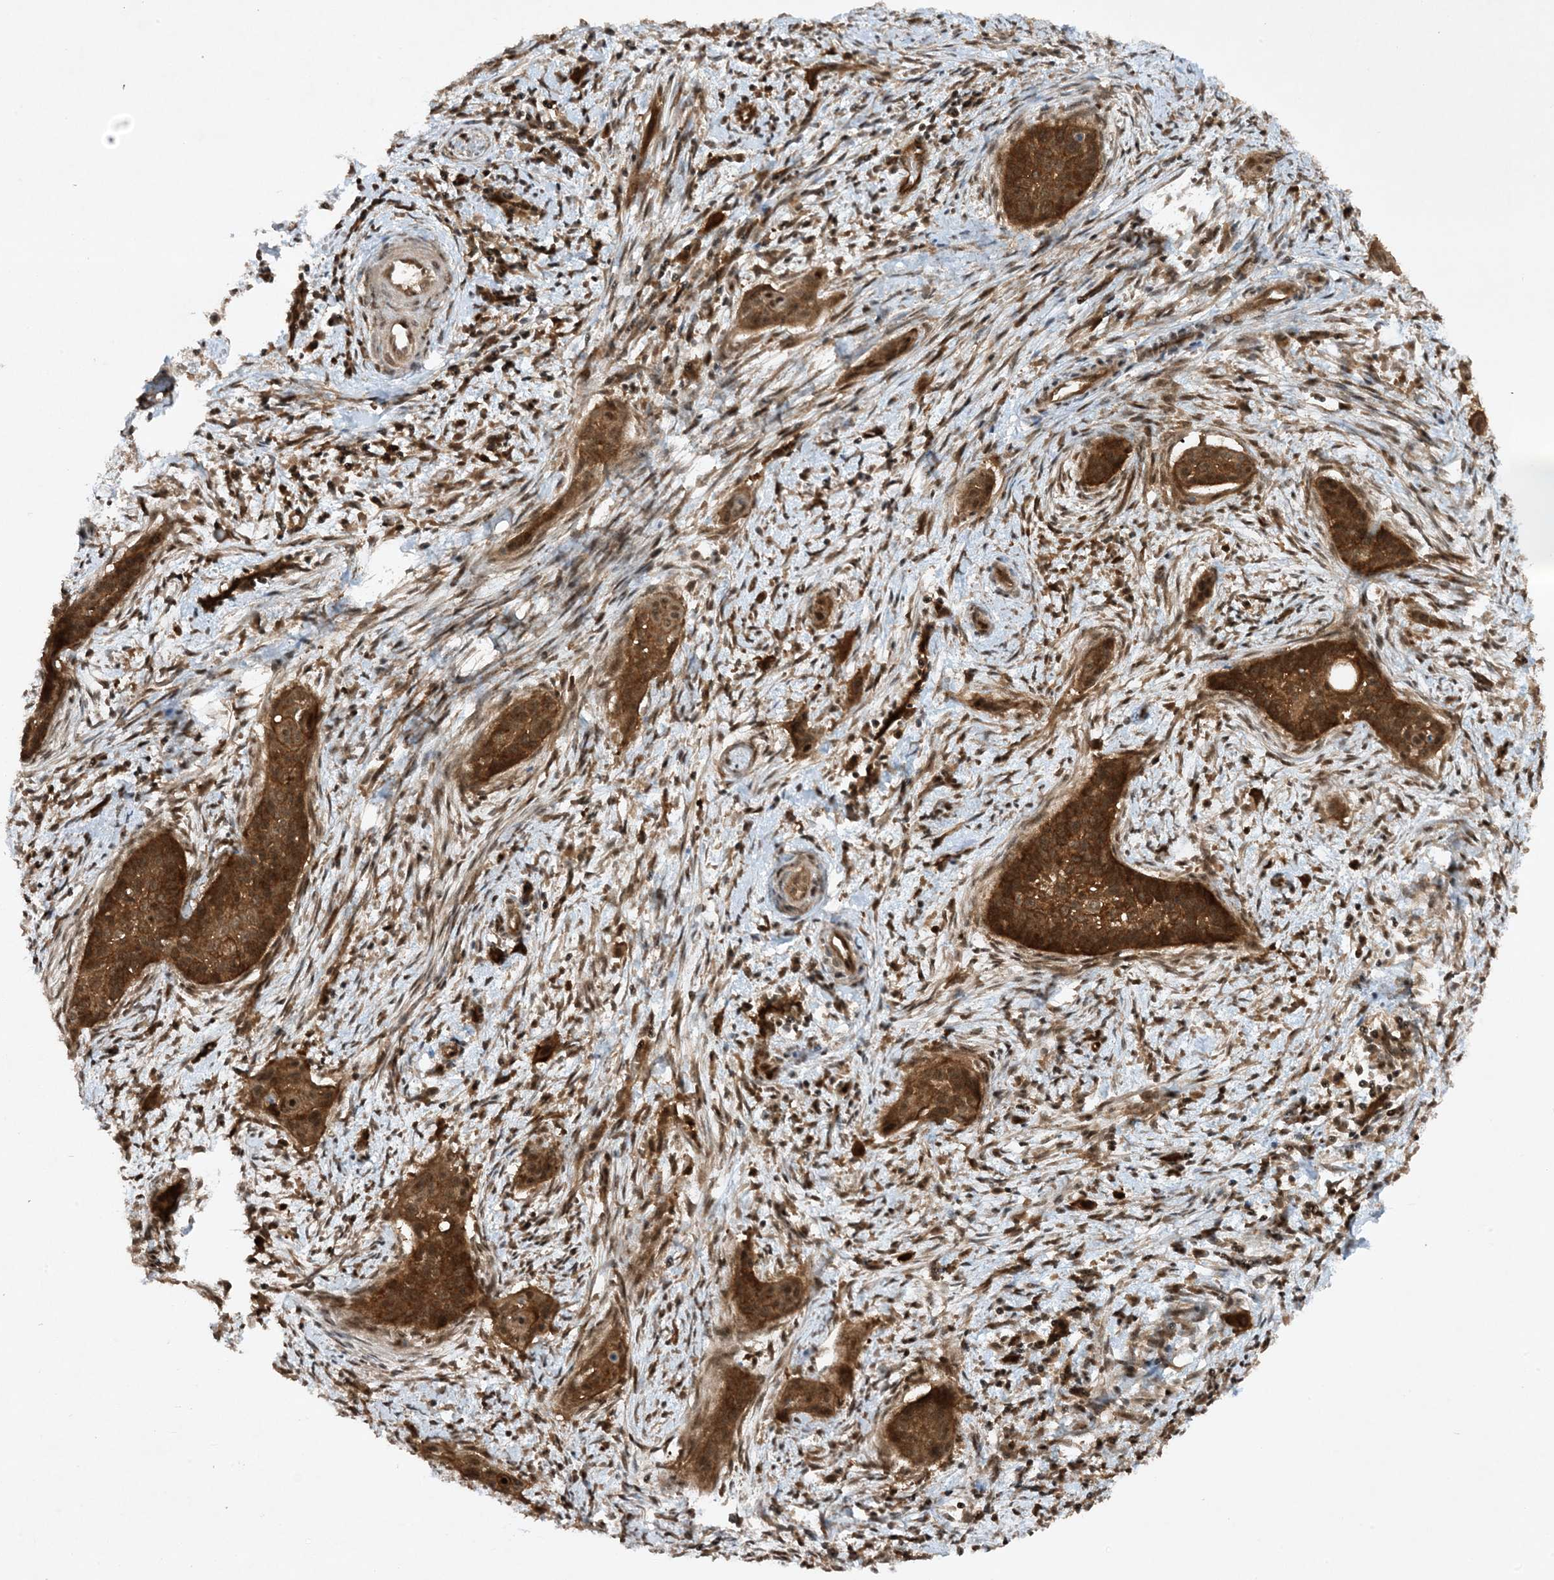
{"staining": {"intensity": "strong", "quantity": ">75%", "location": "cytoplasmic/membranous"}, "tissue": "cervical cancer", "cell_type": "Tumor cells", "image_type": "cancer", "snomed": [{"axis": "morphology", "description": "Squamous cell carcinoma, NOS"}, {"axis": "topography", "description": "Cervix"}], "caption": "Human cervical squamous cell carcinoma stained for a protein (brown) demonstrates strong cytoplasmic/membranous positive expression in about >75% of tumor cells.", "gene": "CERT1", "patient": {"sex": "female", "age": 33}}